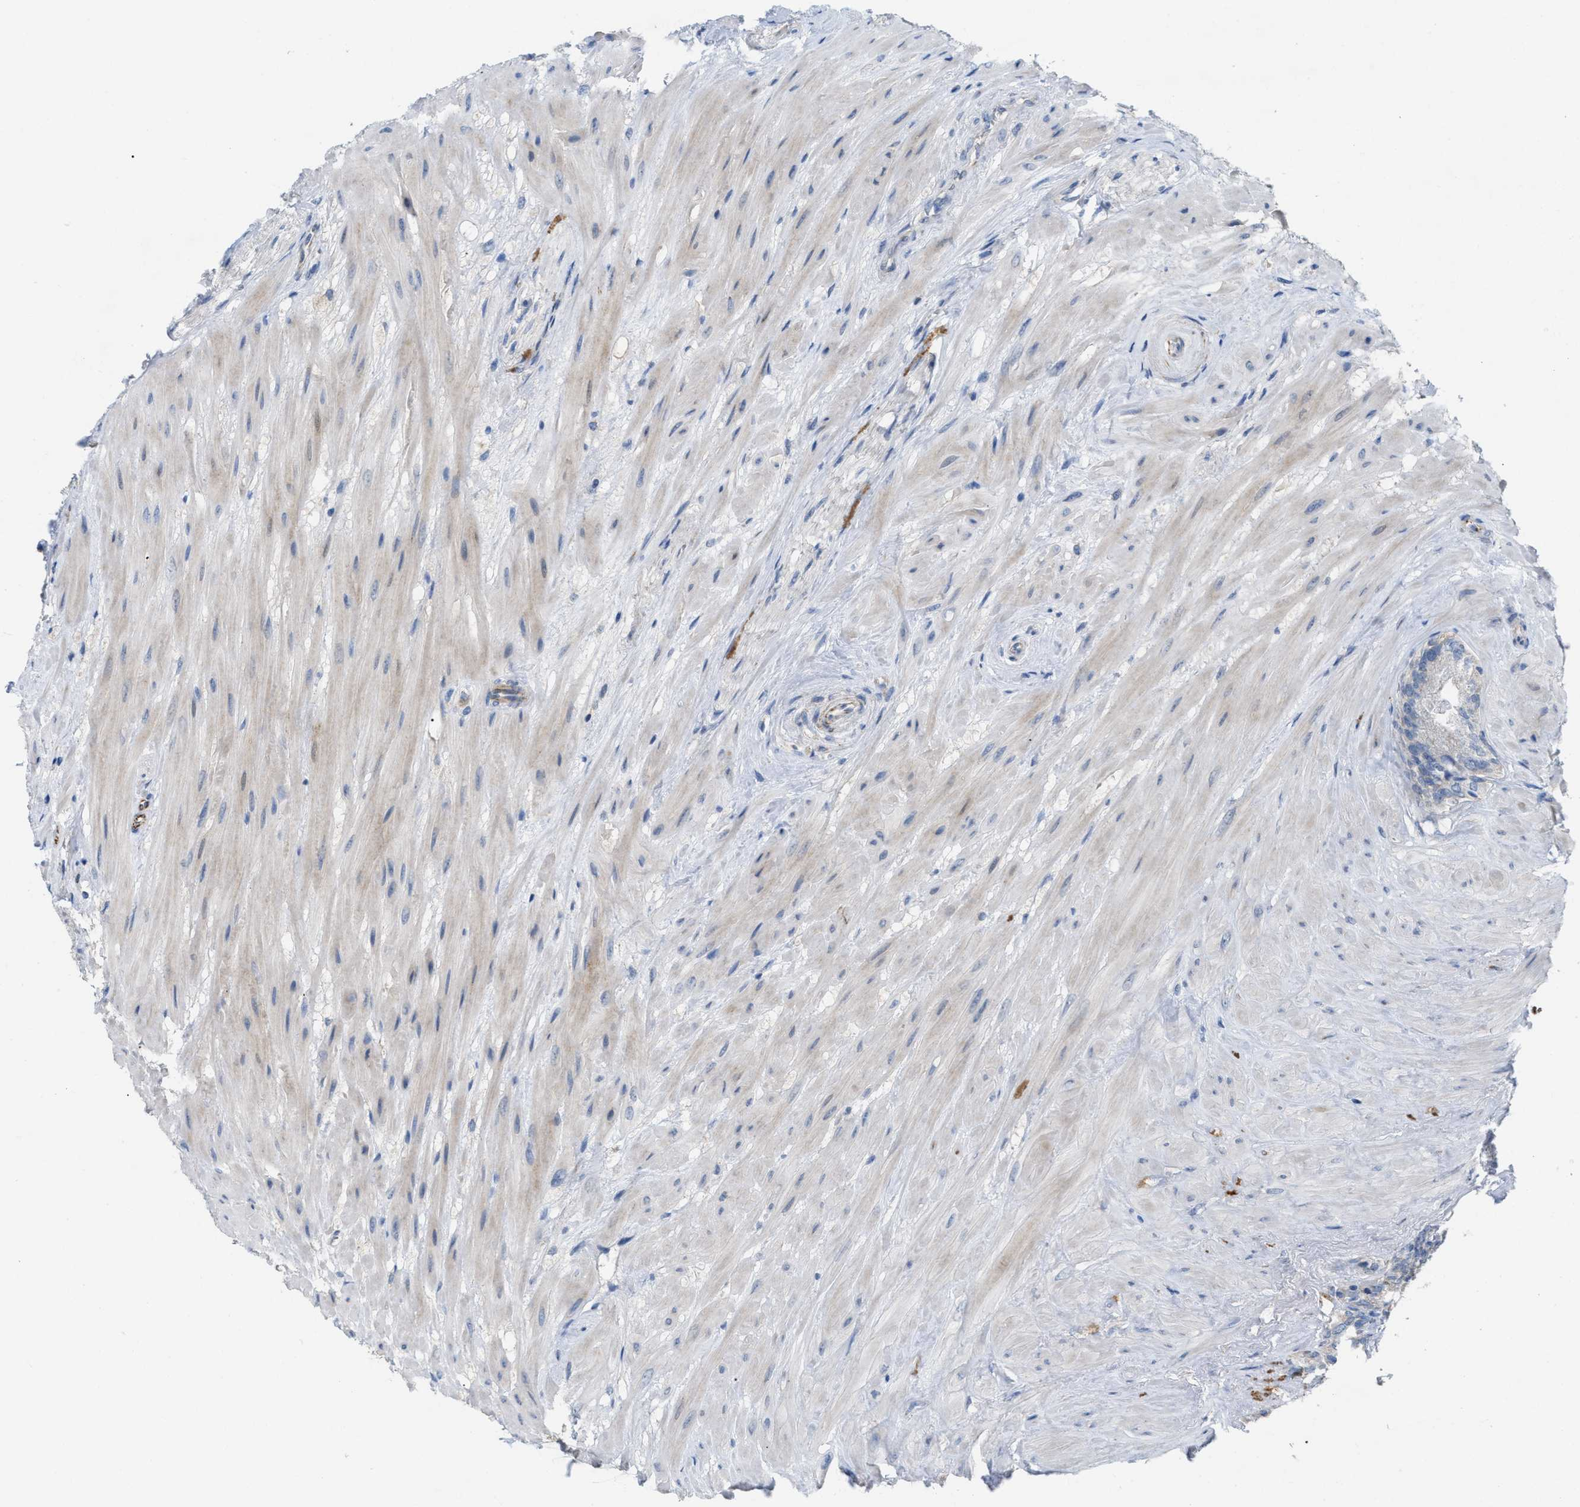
{"staining": {"intensity": "moderate", "quantity": "<25%", "location": "cytoplasmic/membranous"}, "tissue": "seminal vesicle", "cell_type": "Glandular cells", "image_type": "normal", "snomed": [{"axis": "morphology", "description": "Normal tissue, NOS"}, {"axis": "topography", "description": "Seminal veicle"}], "caption": "Immunohistochemical staining of normal seminal vesicle shows low levels of moderate cytoplasmic/membranous expression in about <25% of glandular cells.", "gene": "DHX58", "patient": {"sex": "male", "age": 46}}